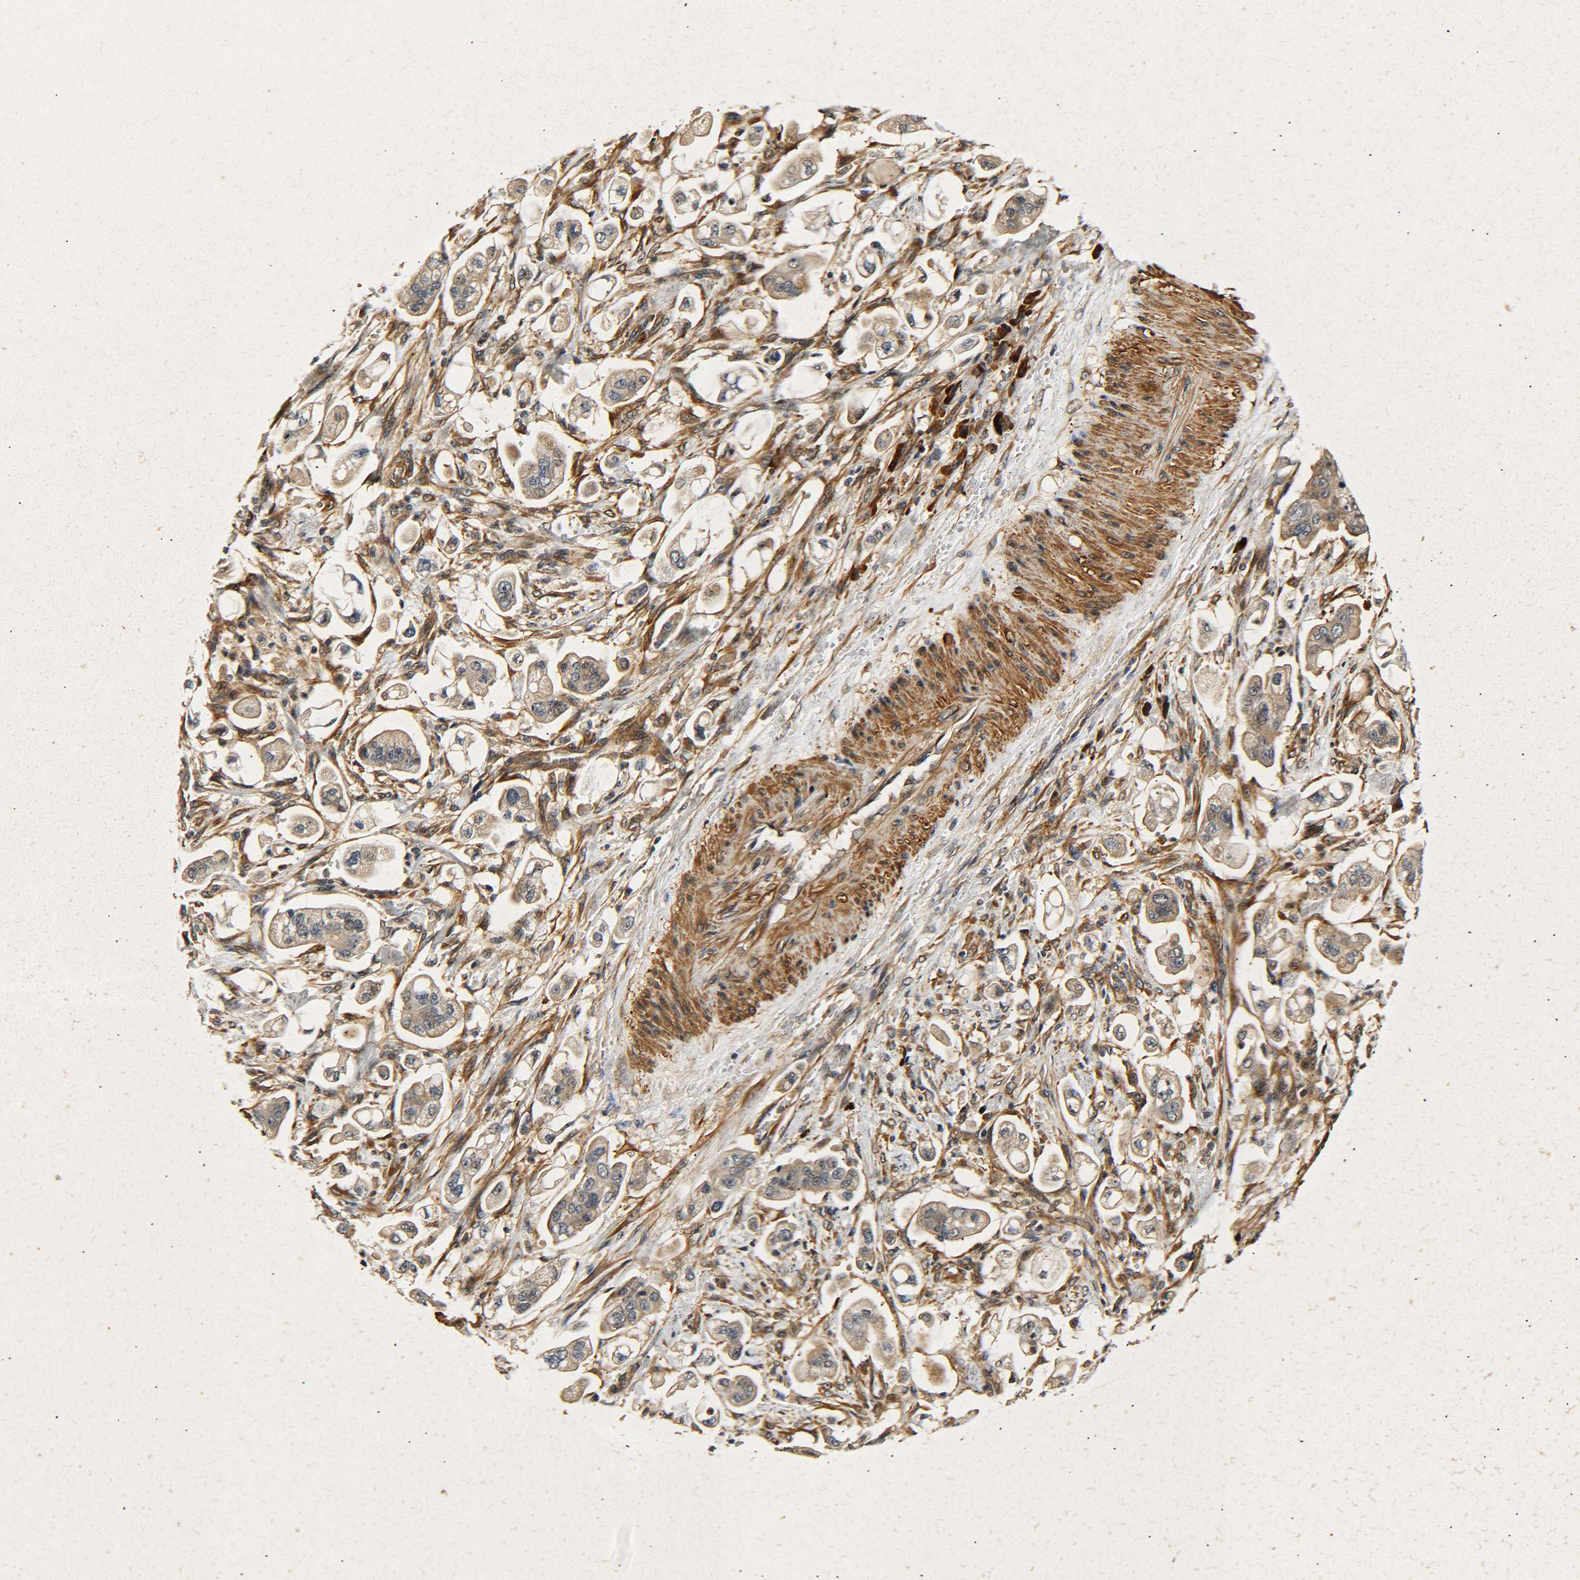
{"staining": {"intensity": "weak", "quantity": ">75%", "location": "cytoplasmic/membranous"}, "tissue": "stomach cancer", "cell_type": "Tumor cells", "image_type": "cancer", "snomed": [{"axis": "morphology", "description": "Adenocarcinoma, NOS"}, {"axis": "topography", "description": "Stomach"}], "caption": "Stomach cancer tissue displays weak cytoplasmic/membranous staining in about >75% of tumor cells, visualized by immunohistochemistry. The staining was performed using DAB (3,3'-diaminobenzidine), with brown indicating positive protein expression. Nuclei are stained blue with hematoxylin.", "gene": "MEIS1", "patient": {"sex": "male", "age": 62}}